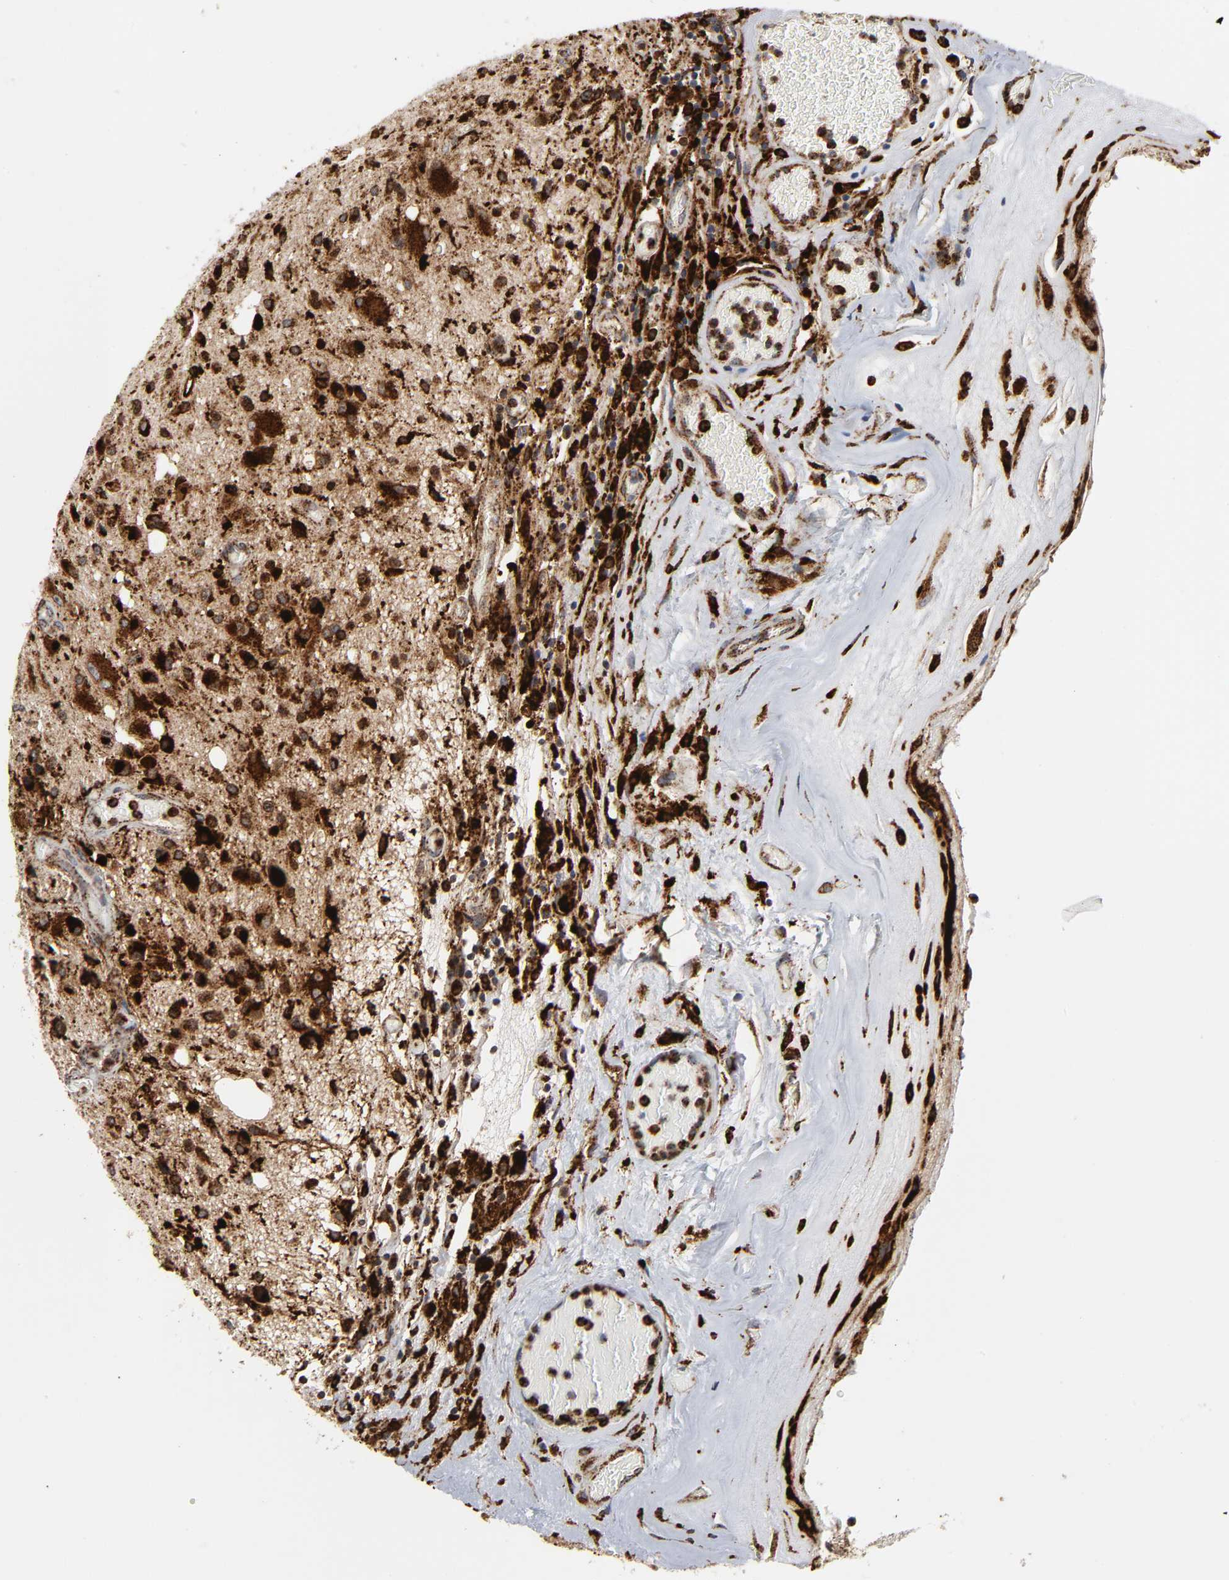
{"staining": {"intensity": "strong", "quantity": ">75%", "location": "cytoplasmic/membranous"}, "tissue": "glioma", "cell_type": "Tumor cells", "image_type": "cancer", "snomed": [{"axis": "morphology", "description": "Glioma, malignant, Low grade"}, {"axis": "topography", "description": "Brain"}], "caption": "This micrograph exhibits IHC staining of malignant glioma (low-grade), with high strong cytoplasmic/membranous positivity in approximately >75% of tumor cells.", "gene": "PSAP", "patient": {"sex": "male", "age": 58}}